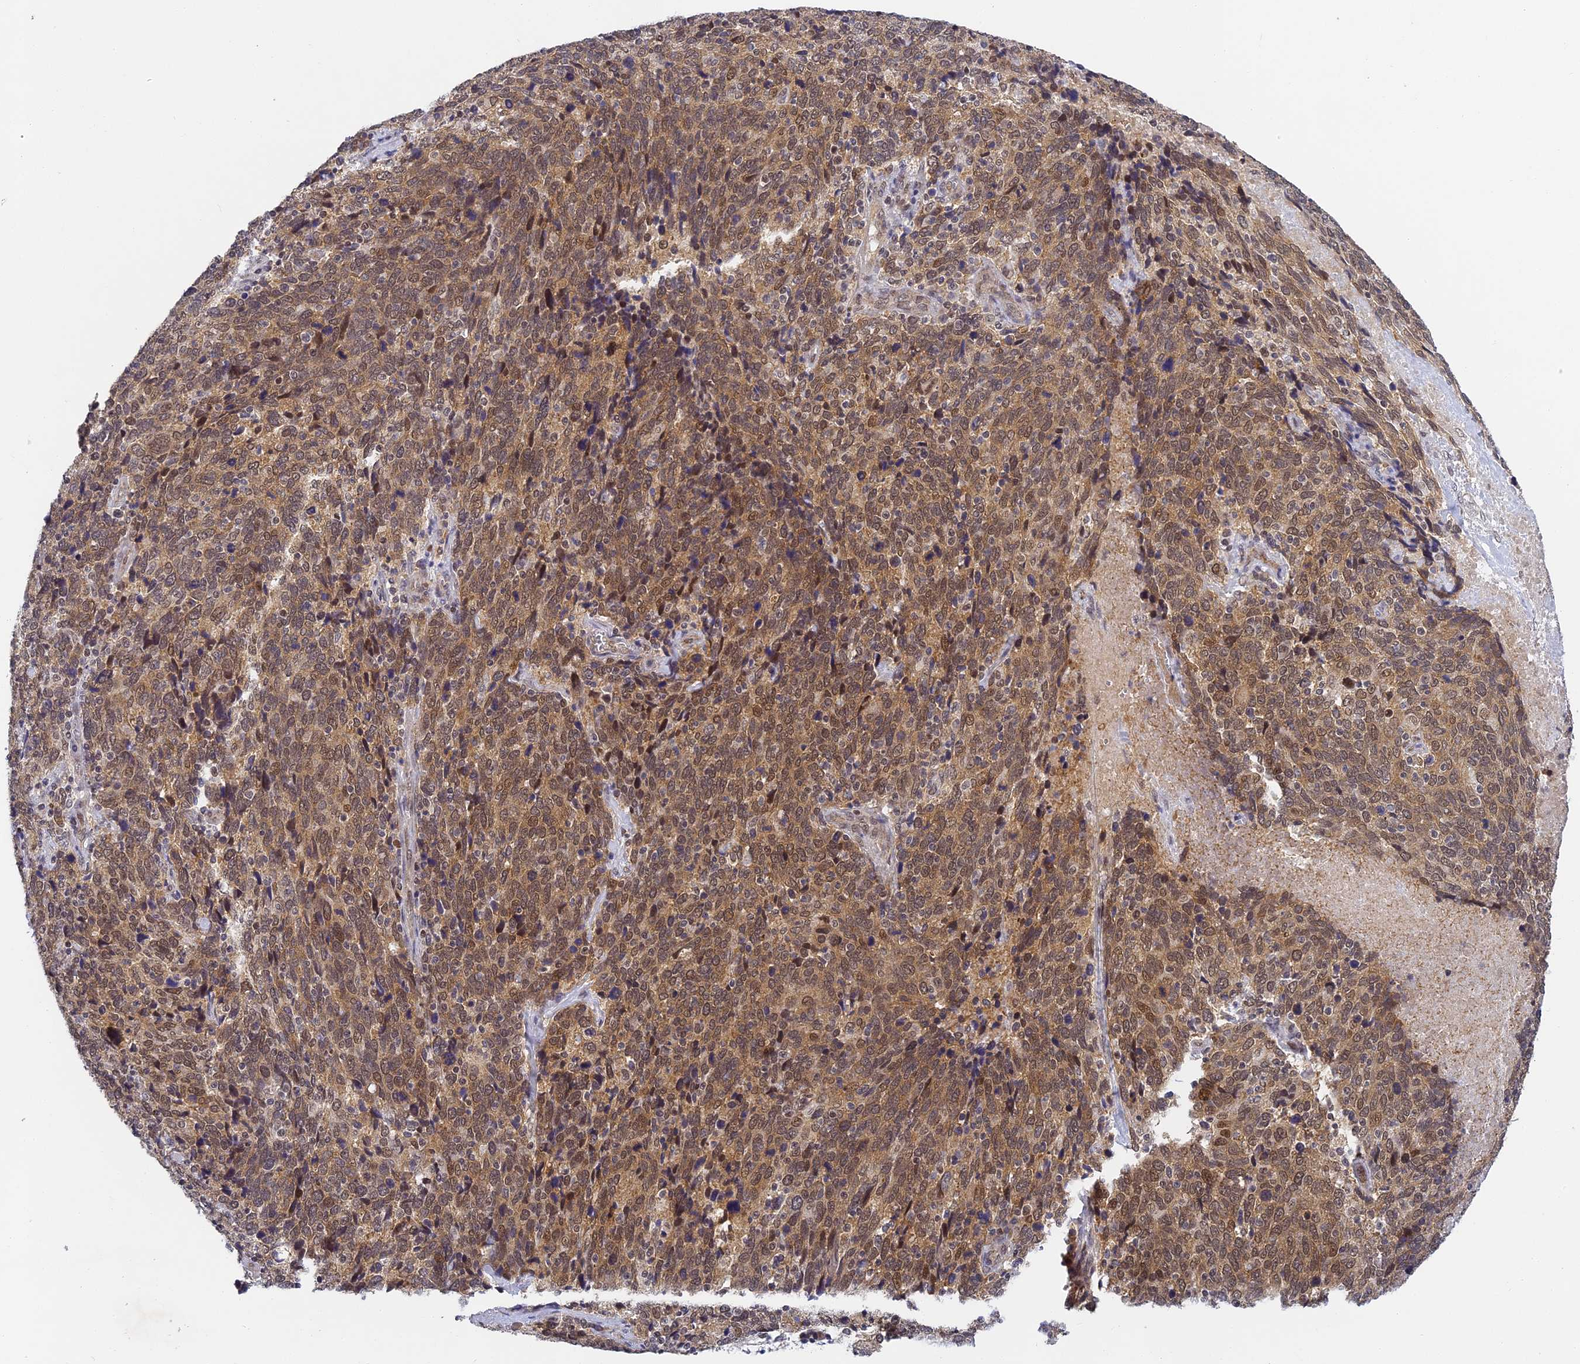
{"staining": {"intensity": "moderate", "quantity": ">75%", "location": "cytoplasmic/membranous,nuclear"}, "tissue": "cervical cancer", "cell_type": "Tumor cells", "image_type": "cancer", "snomed": [{"axis": "morphology", "description": "Squamous cell carcinoma, NOS"}, {"axis": "topography", "description": "Cervix"}], "caption": "About >75% of tumor cells in cervical squamous cell carcinoma display moderate cytoplasmic/membranous and nuclear protein positivity as visualized by brown immunohistochemical staining.", "gene": "DNAAF10", "patient": {"sex": "female", "age": 41}}